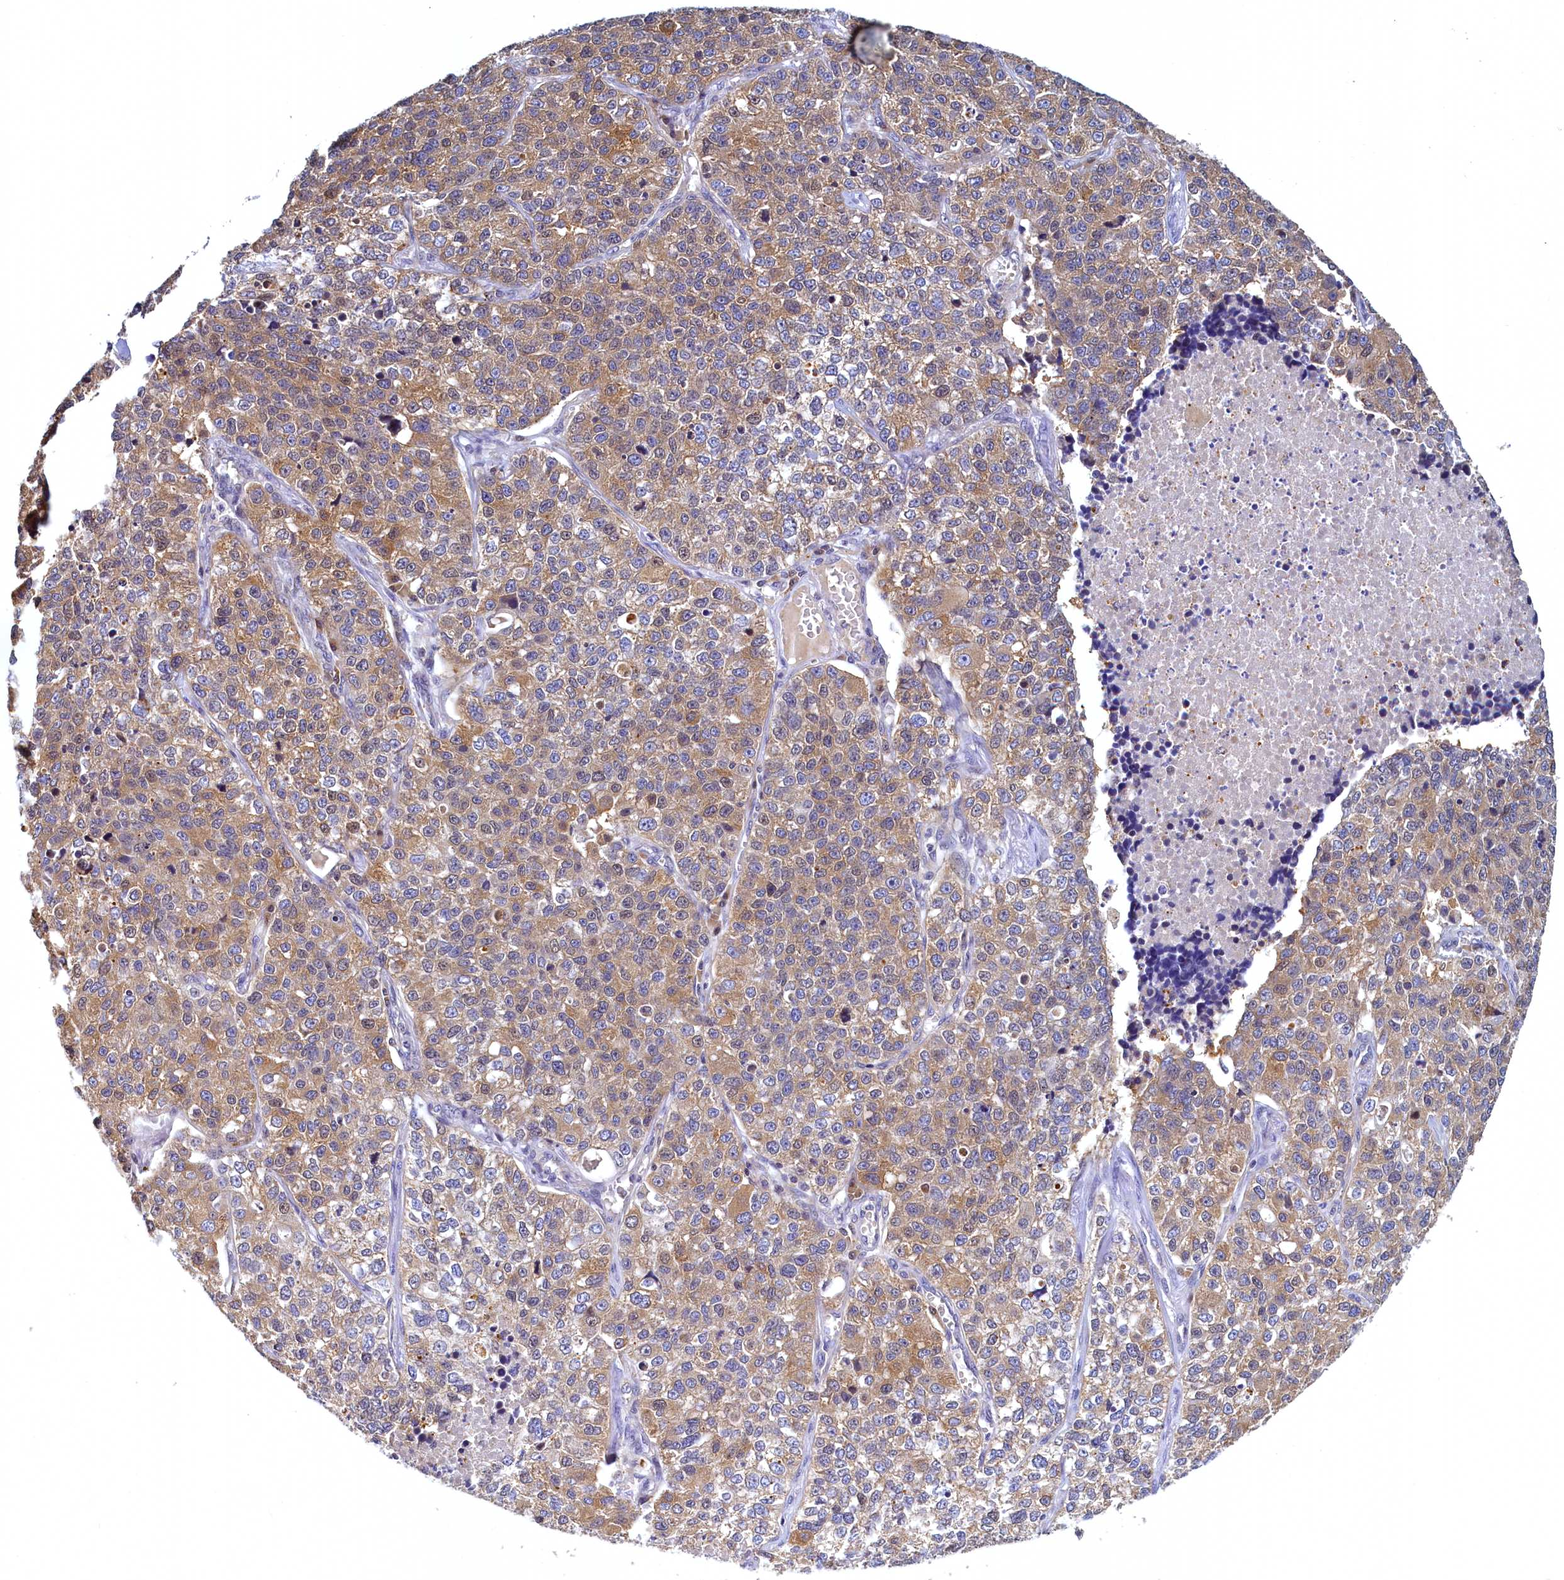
{"staining": {"intensity": "moderate", "quantity": ">75%", "location": "cytoplasmic/membranous"}, "tissue": "lung cancer", "cell_type": "Tumor cells", "image_type": "cancer", "snomed": [{"axis": "morphology", "description": "Adenocarcinoma, NOS"}, {"axis": "topography", "description": "Lung"}], "caption": "Human lung cancer stained with a brown dye reveals moderate cytoplasmic/membranous positive positivity in approximately >75% of tumor cells.", "gene": "PAAF1", "patient": {"sex": "male", "age": 49}}